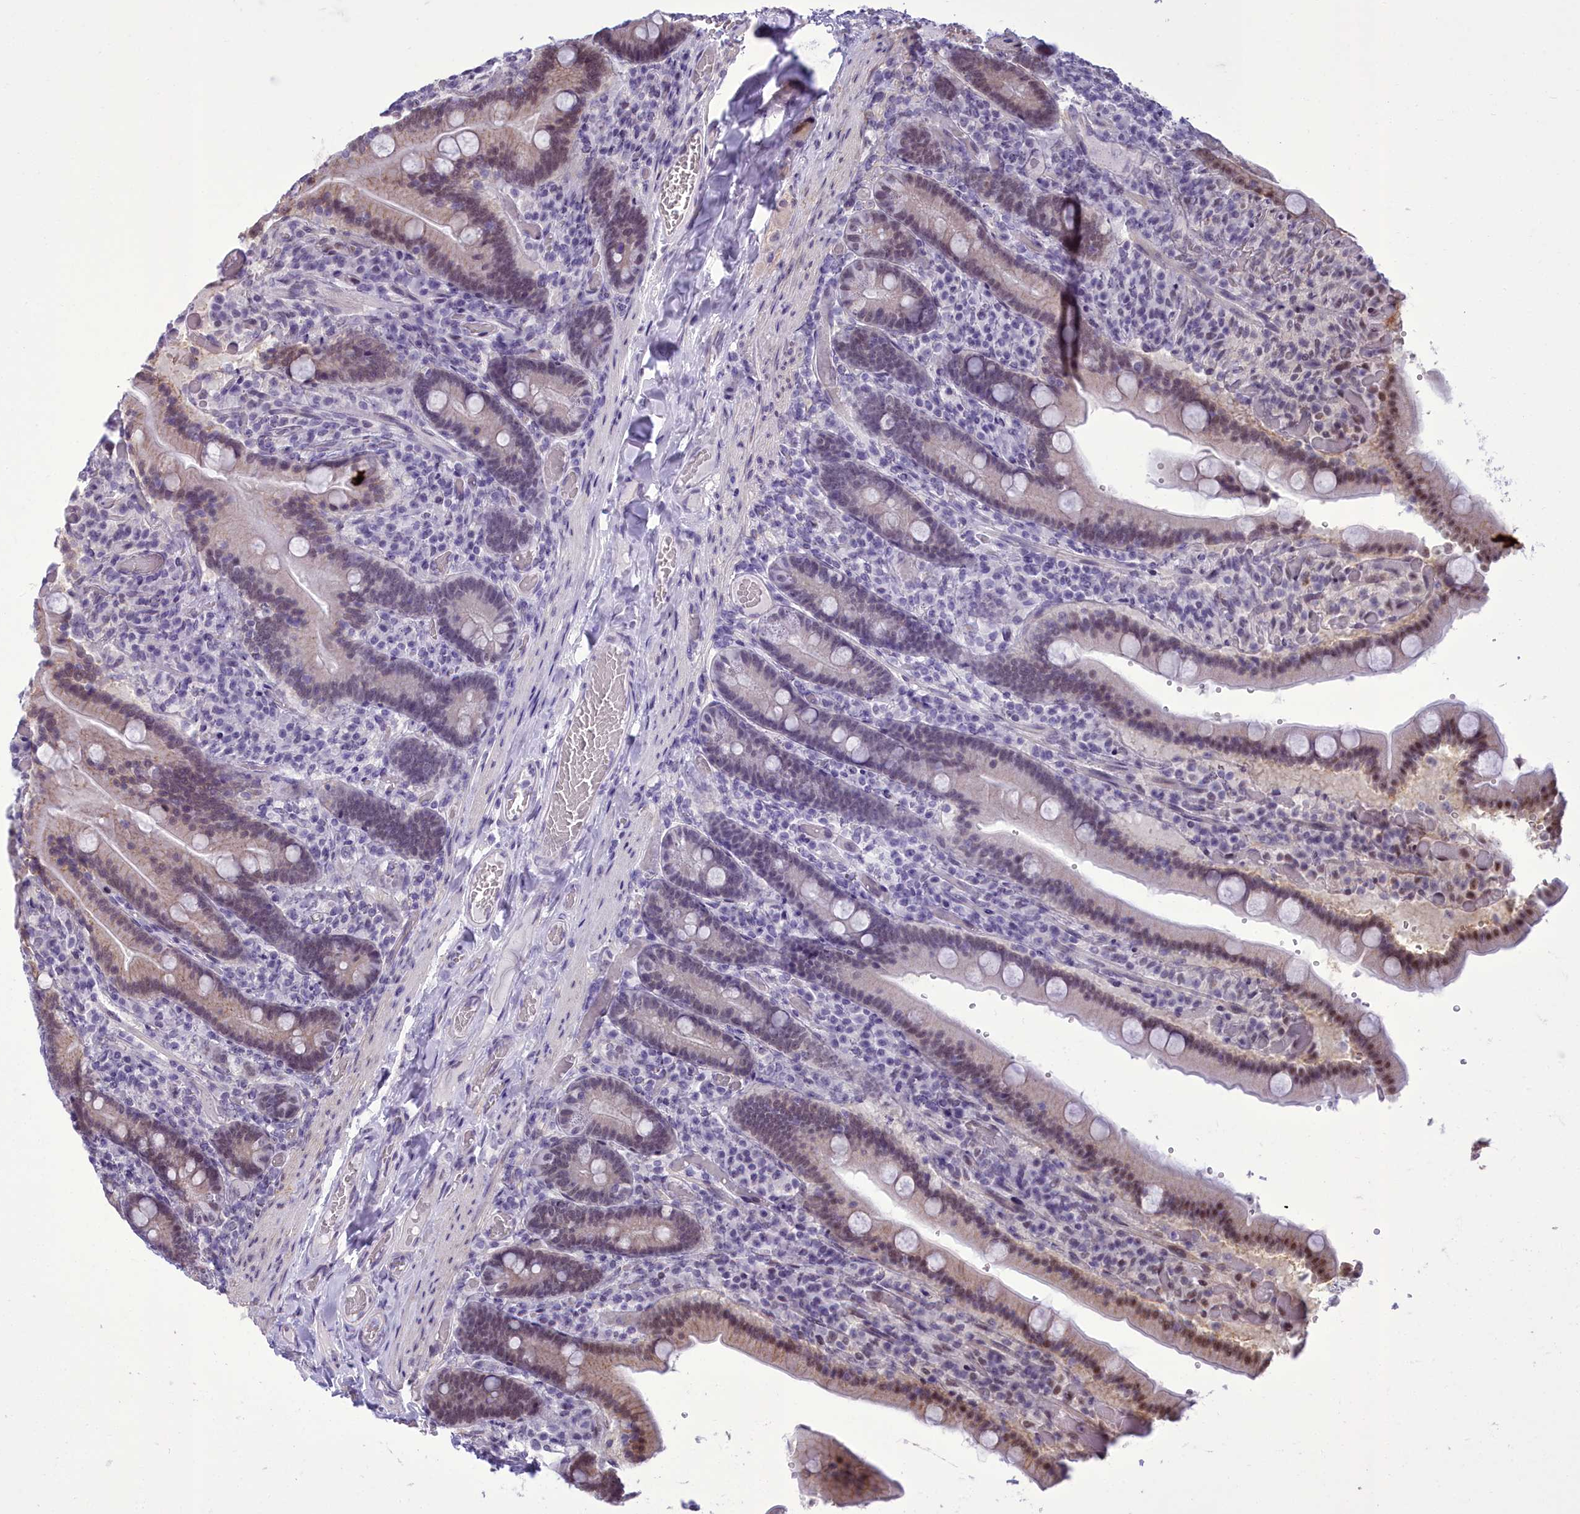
{"staining": {"intensity": "moderate", "quantity": "25%-75%", "location": "nuclear"}, "tissue": "duodenum", "cell_type": "Glandular cells", "image_type": "normal", "snomed": [{"axis": "morphology", "description": "Normal tissue, NOS"}, {"axis": "topography", "description": "Duodenum"}], "caption": "This photomicrograph exhibits immunohistochemistry (IHC) staining of unremarkable human duodenum, with medium moderate nuclear staining in about 25%-75% of glandular cells.", "gene": "CEACAM19", "patient": {"sex": "female", "age": 62}}